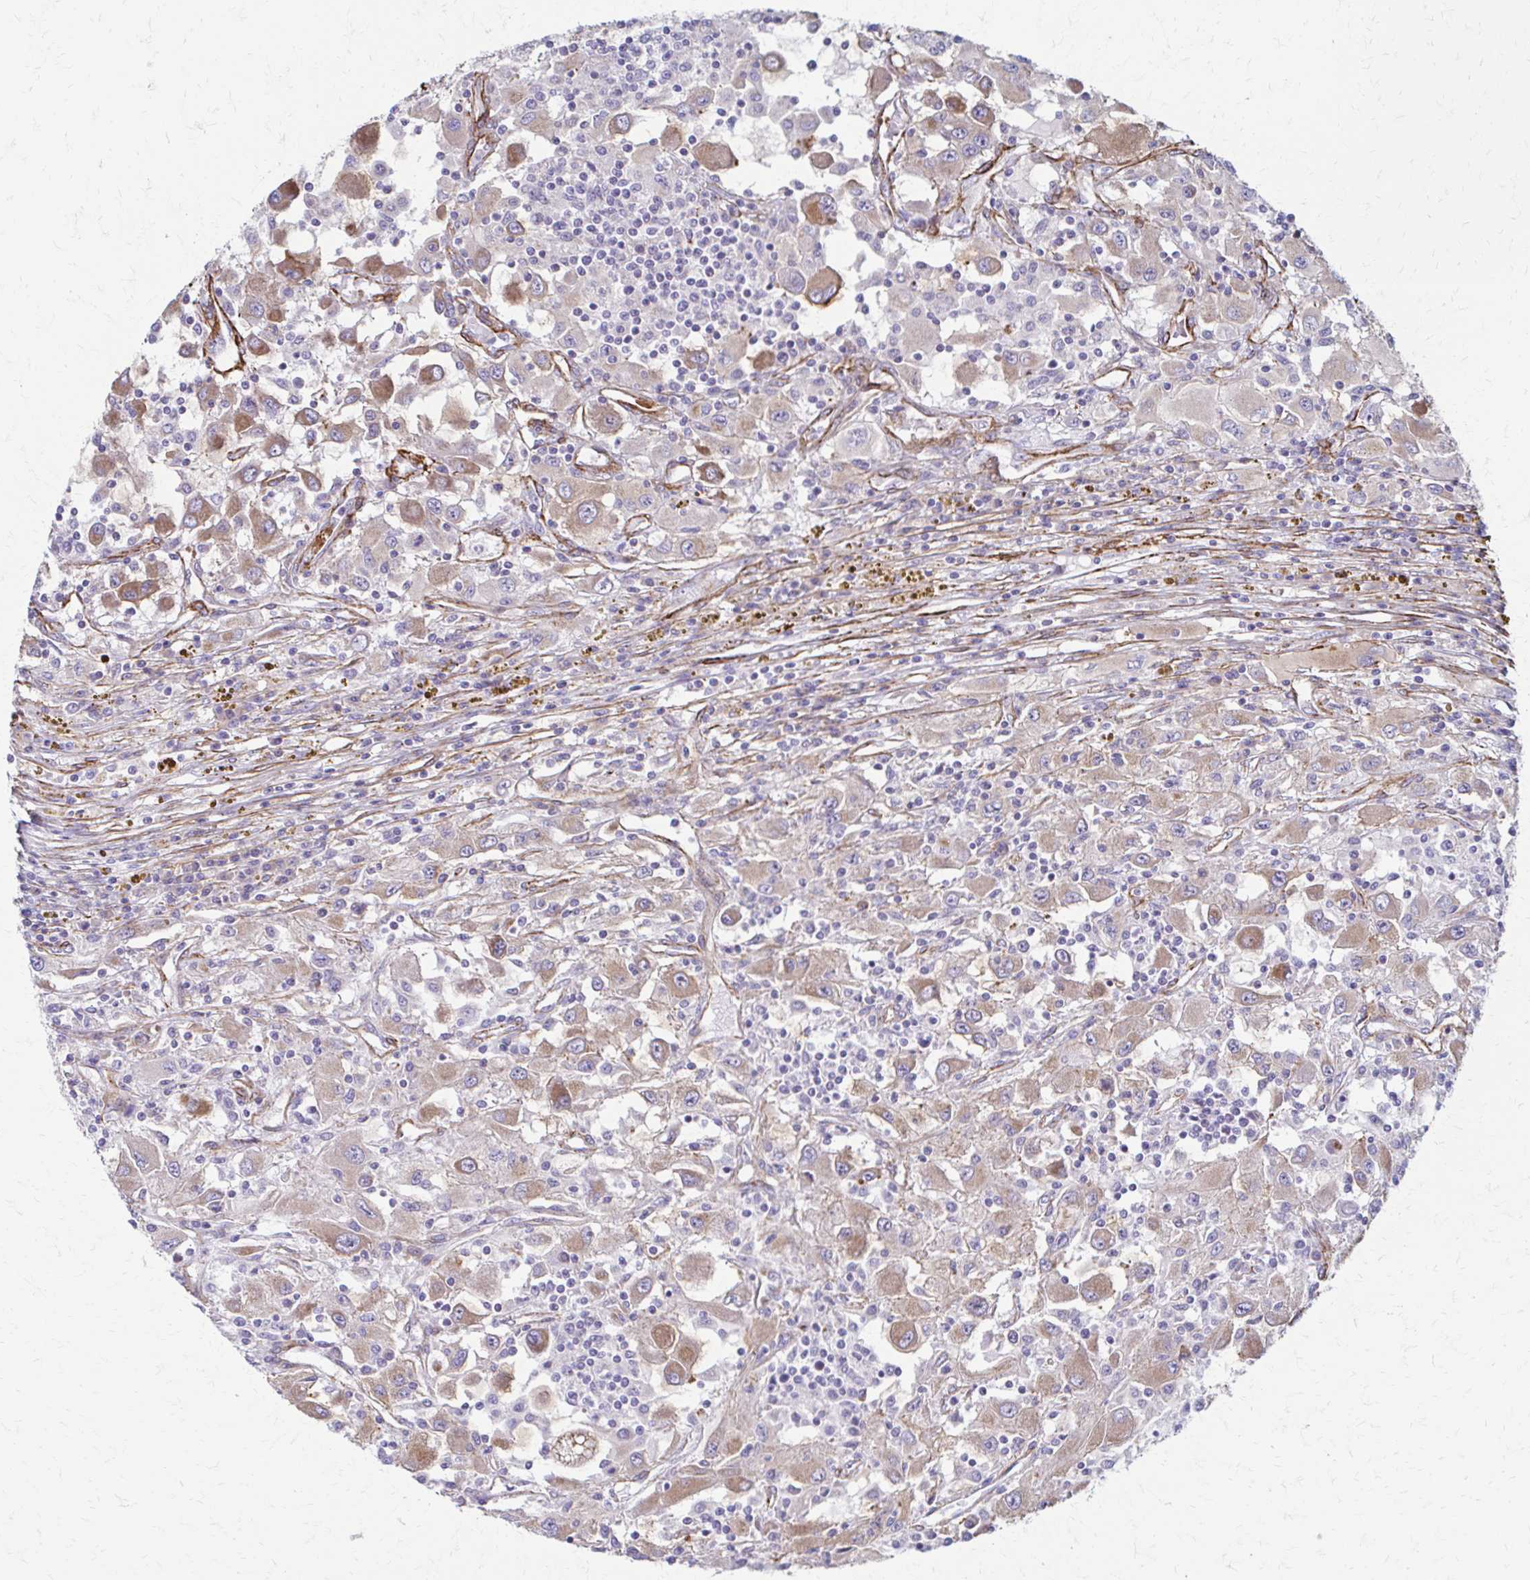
{"staining": {"intensity": "weak", "quantity": "25%-75%", "location": "cytoplasmic/membranous"}, "tissue": "renal cancer", "cell_type": "Tumor cells", "image_type": "cancer", "snomed": [{"axis": "morphology", "description": "Adenocarcinoma, NOS"}, {"axis": "topography", "description": "Kidney"}], "caption": "Tumor cells display low levels of weak cytoplasmic/membranous staining in approximately 25%-75% of cells in renal cancer (adenocarcinoma).", "gene": "TIMMDC1", "patient": {"sex": "female", "age": 67}}